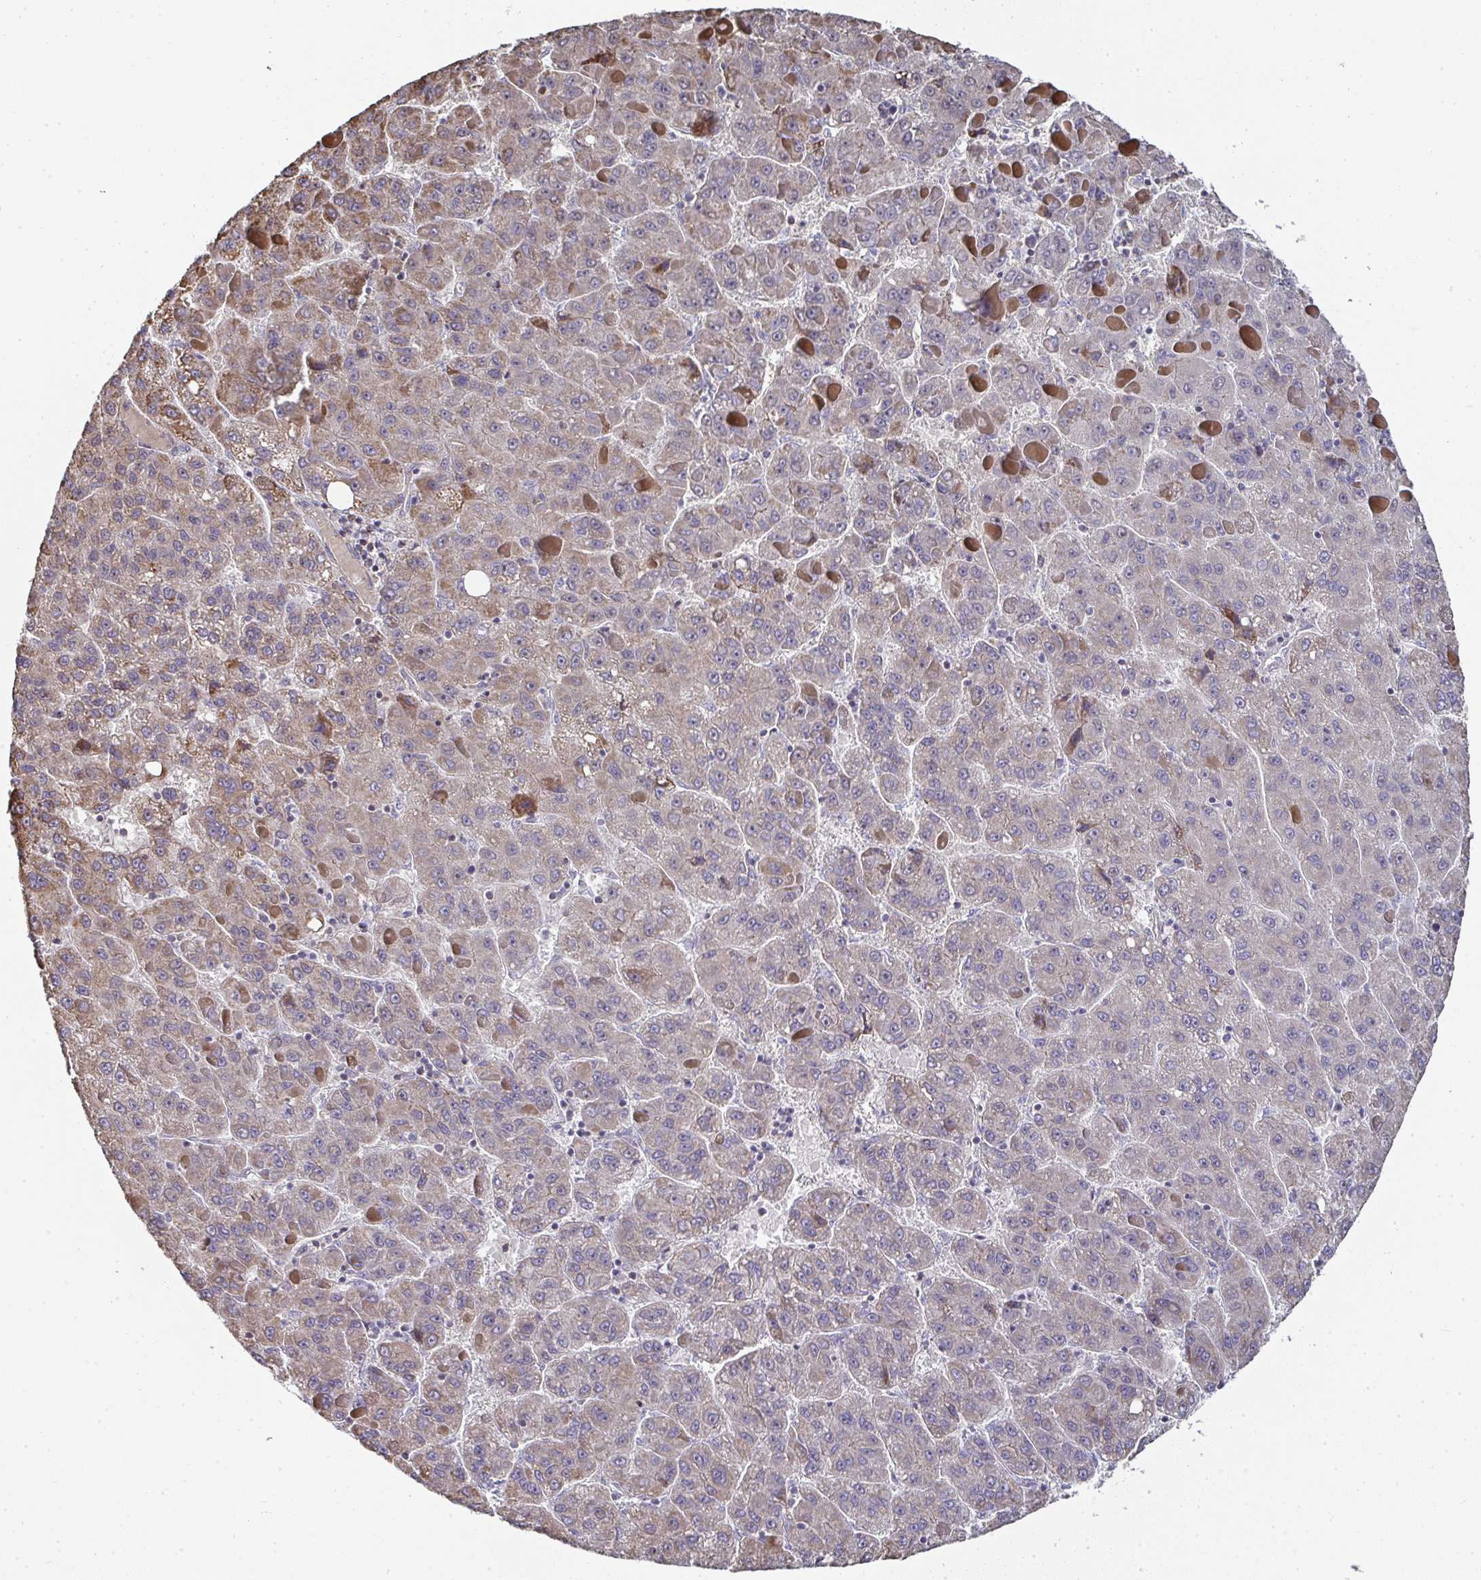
{"staining": {"intensity": "moderate", "quantity": "<25%", "location": "cytoplasmic/membranous"}, "tissue": "liver cancer", "cell_type": "Tumor cells", "image_type": "cancer", "snomed": [{"axis": "morphology", "description": "Carcinoma, Hepatocellular, NOS"}, {"axis": "topography", "description": "Liver"}], "caption": "Liver hepatocellular carcinoma tissue demonstrates moderate cytoplasmic/membranous staining in about <25% of tumor cells", "gene": "AGTPBP1", "patient": {"sex": "female", "age": 82}}